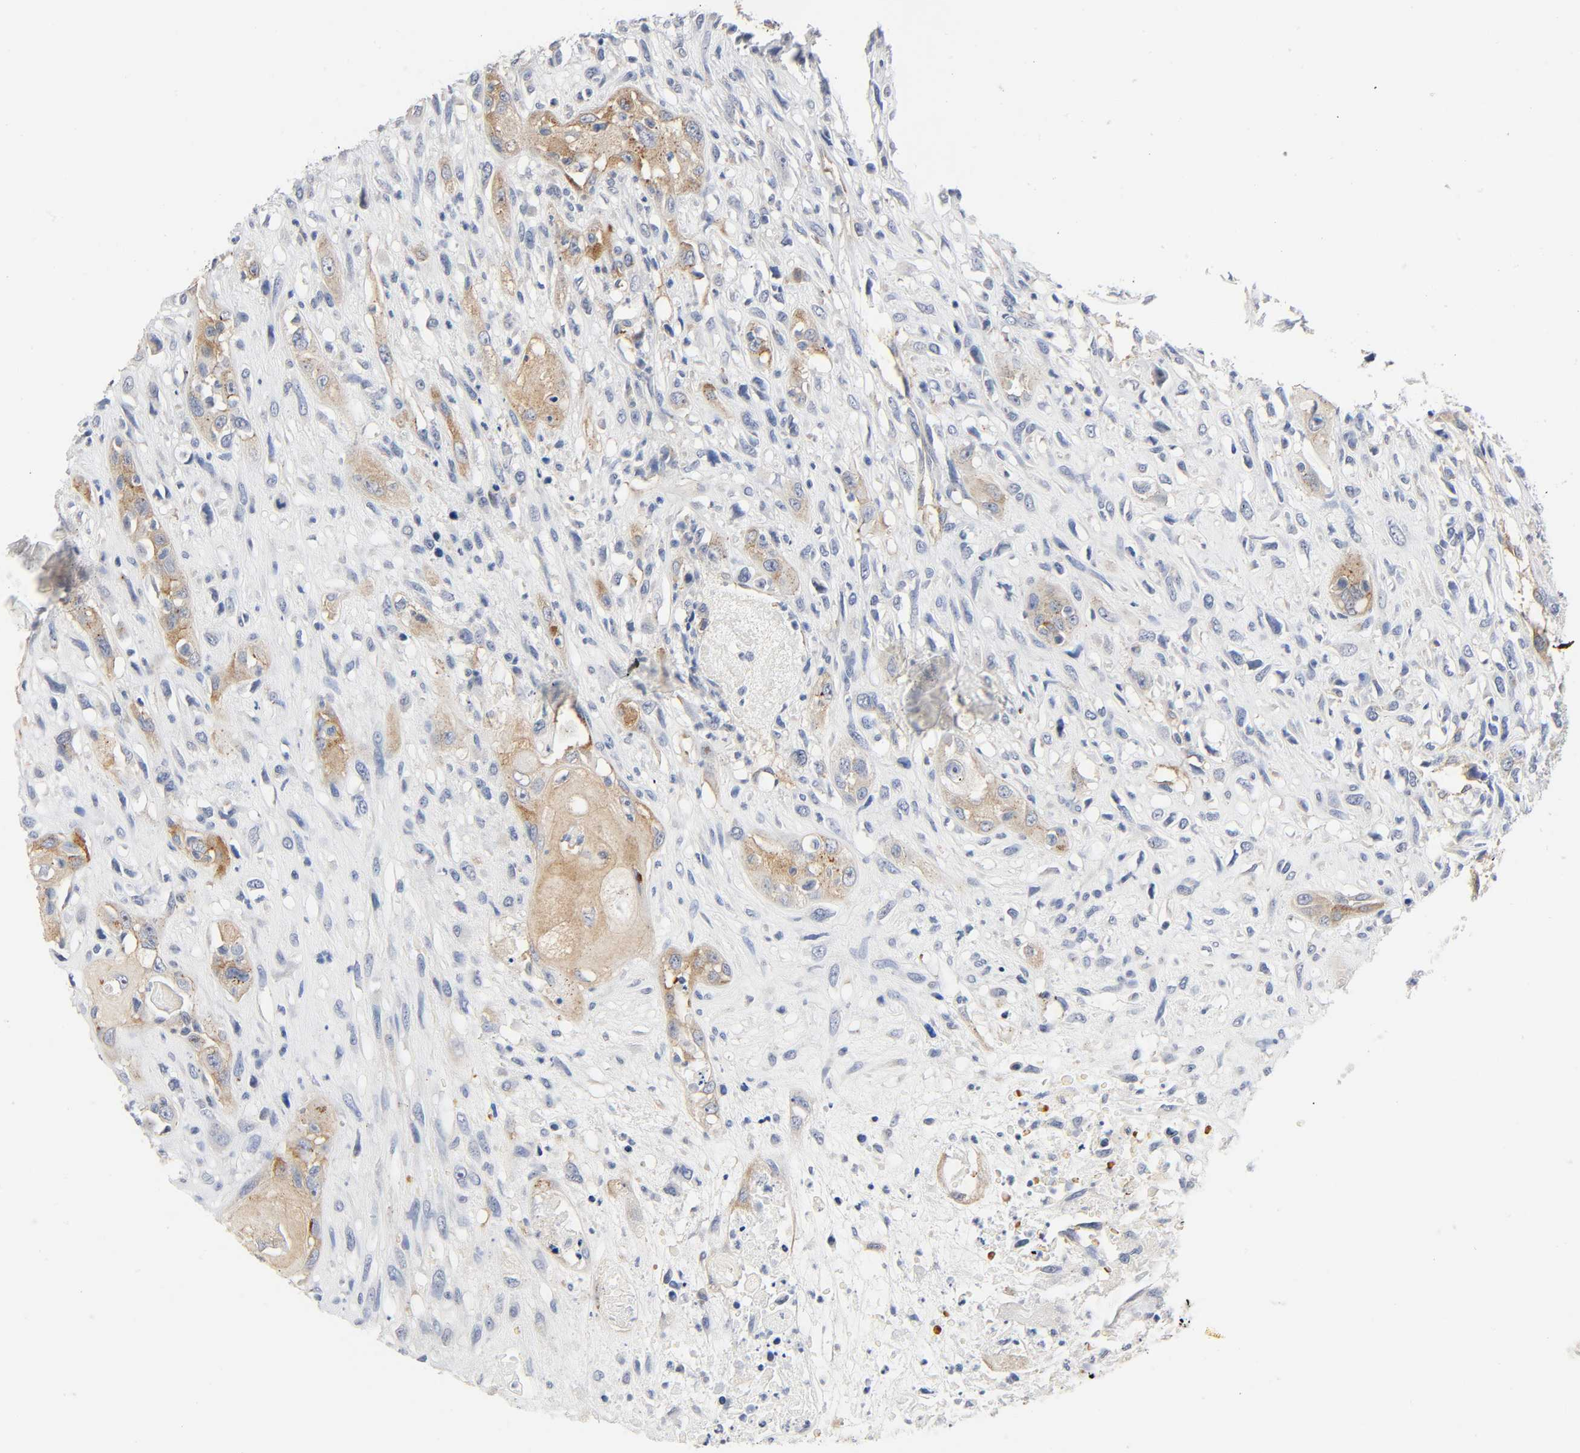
{"staining": {"intensity": "weak", "quantity": ">75%", "location": "cytoplasmic/membranous"}, "tissue": "head and neck cancer", "cell_type": "Tumor cells", "image_type": "cancer", "snomed": [{"axis": "morphology", "description": "Necrosis, NOS"}, {"axis": "morphology", "description": "Neoplasm, malignant, NOS"}, {"axis": "topography", "description": "Salivary gland"}, {"axis": "topography", "description": "Head-Neck"}], "caption": "Human malignant neoplasm (head and neck) stained for a protein (brown) demonstrates weak cytoplasmic/membranous positive staining in approximately >75% of tumor cells.", "gene": "CD2AP", "patient": {"sex": "male", "age": 43}}